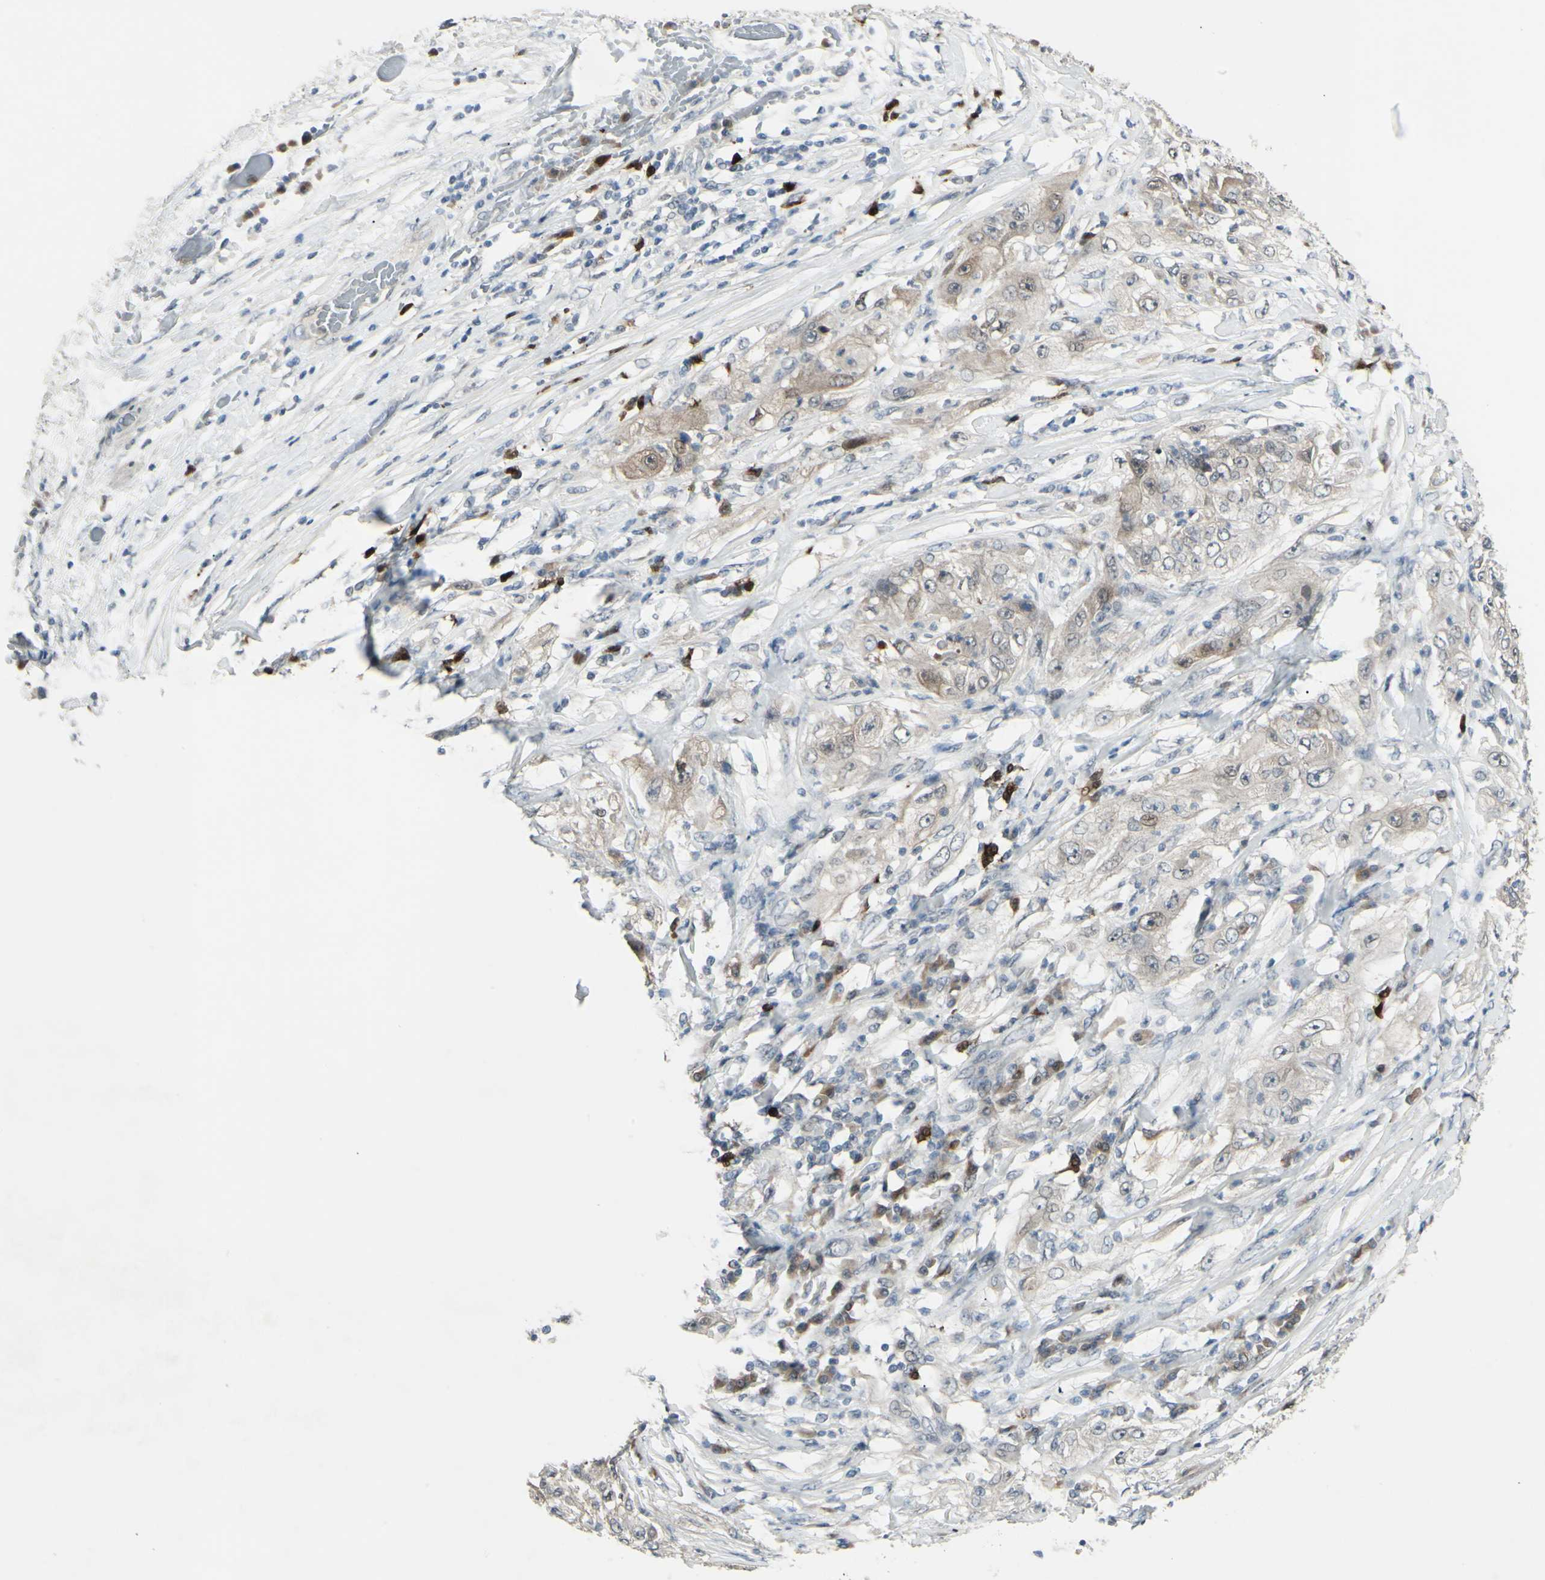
{"staining": {"intensity": "moderate", "quantity": "25%-75%", "location": "cytoplasmic/membranous"}, "tissue": "lung cancer", "cell_type": "Tumor cells", "image_type": "cancer", "snomed": [{"axis": "morphology", "description": "Inflammation, NOS"}, {"axis": "morphology", "description": "Squamous cell carcinoma, NOS"}, {"axis": "topography", "description": "Lymph node"}, {"axis": "topography", "description": "Soft tissue"}, {"axis": "topography", "description": "Lung"}], "caption": "Immunohistochemical staining of human lung squamous cell carcinoma shows medium levels of moderate cytoplasmic/membranous protein staining in about 25%-75% of tumor cells.", "gene": "ETNK1", "patient": {"sex": "male", "age": 66}}